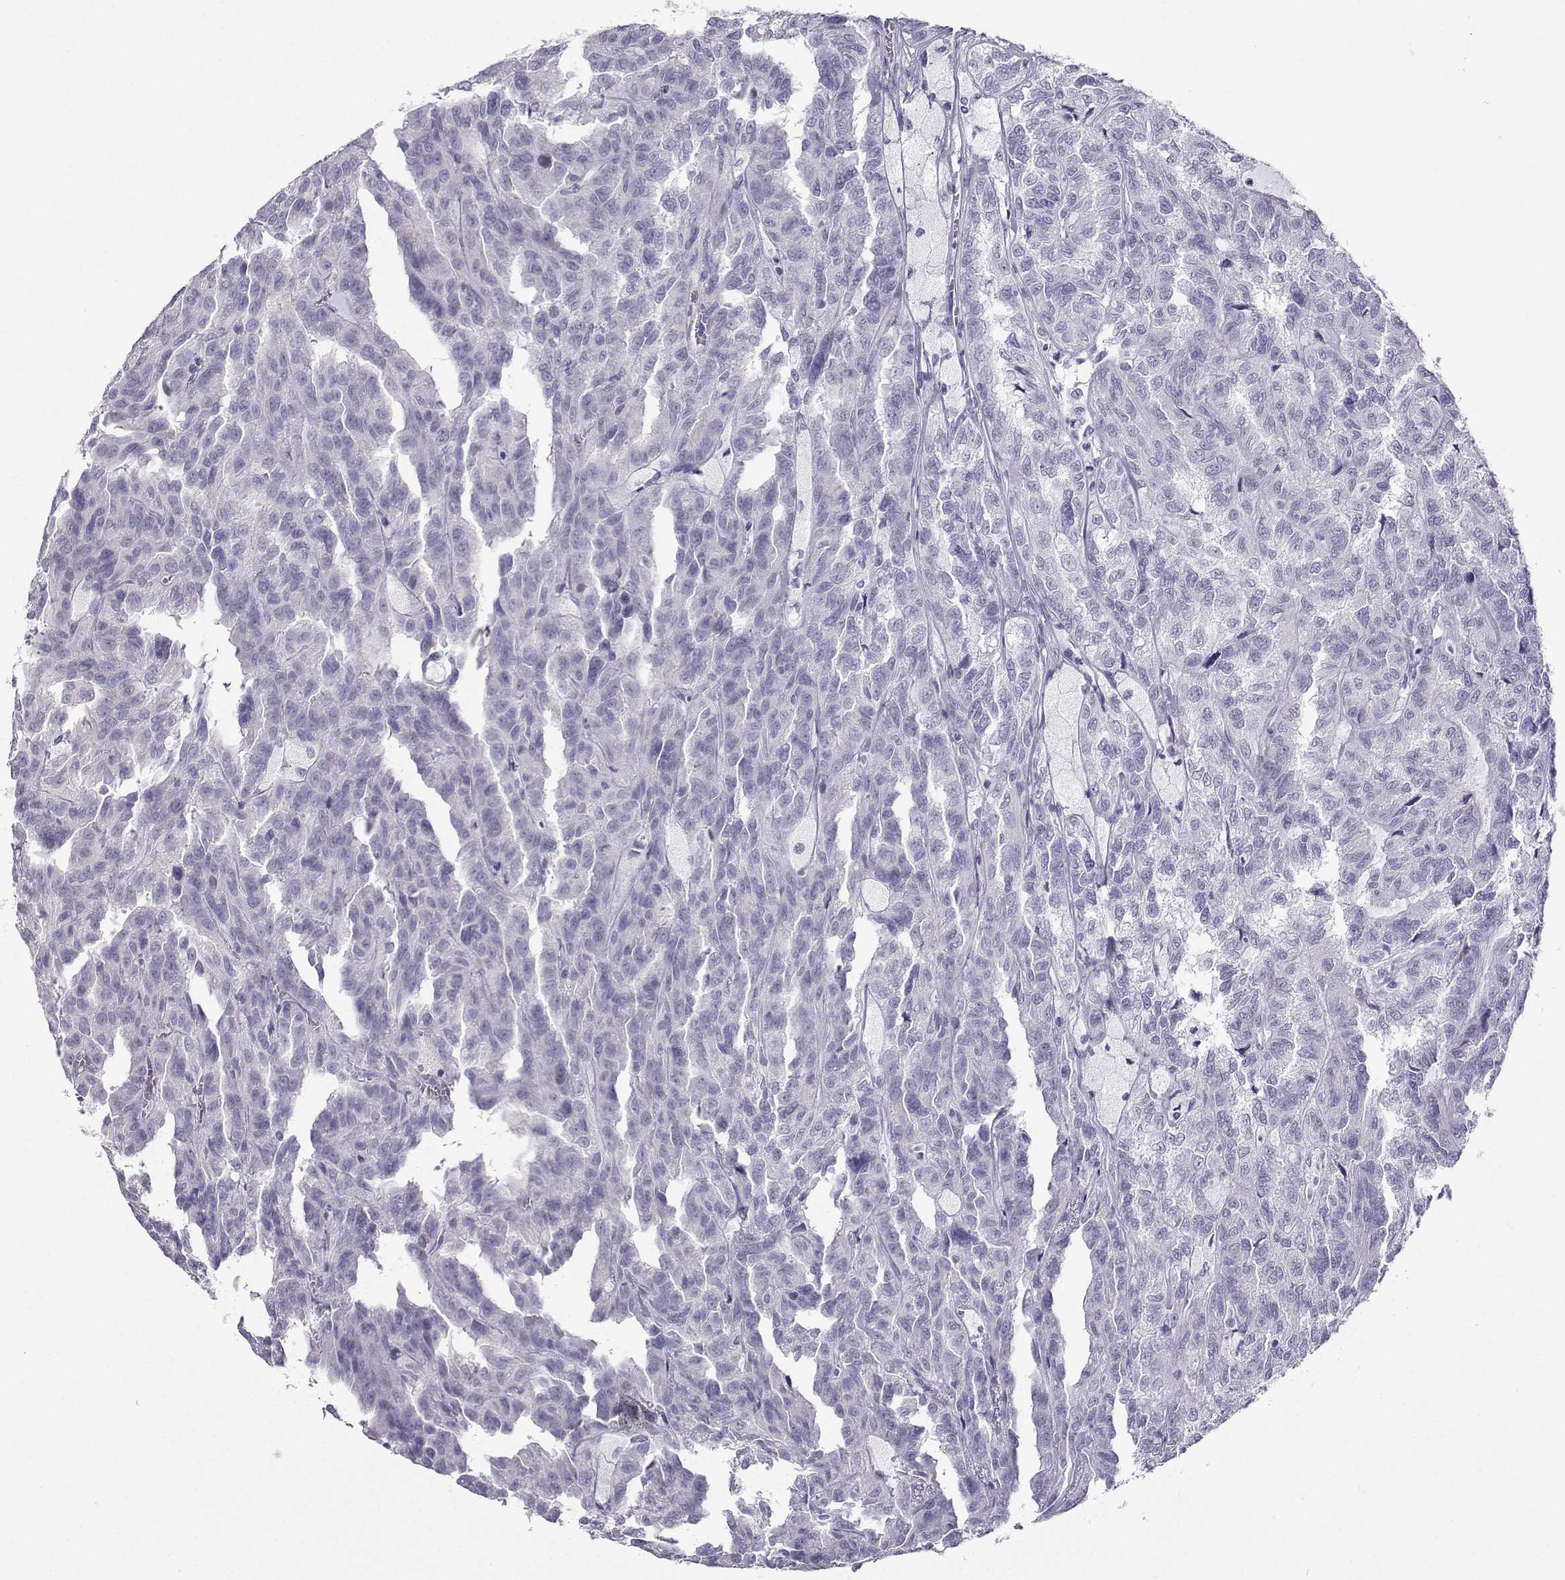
{"staining": {"intensity": "negative", "quantity": "none", "location": "none"}, "tissue": "renal cancer", "cell_type": "Tumor cells", "image_type": "cancer", "snomed": [{"axis": "morphology", "description": "Adenocarcinoma, NOS"}, {"axis": "topography", "description": "Kidney"}], "caption": "The IHC image has no significant expression in tumor cells of renal cancer tissue.", "gene": "KIF17", "patient": {"sex": "male", "age": 79}}